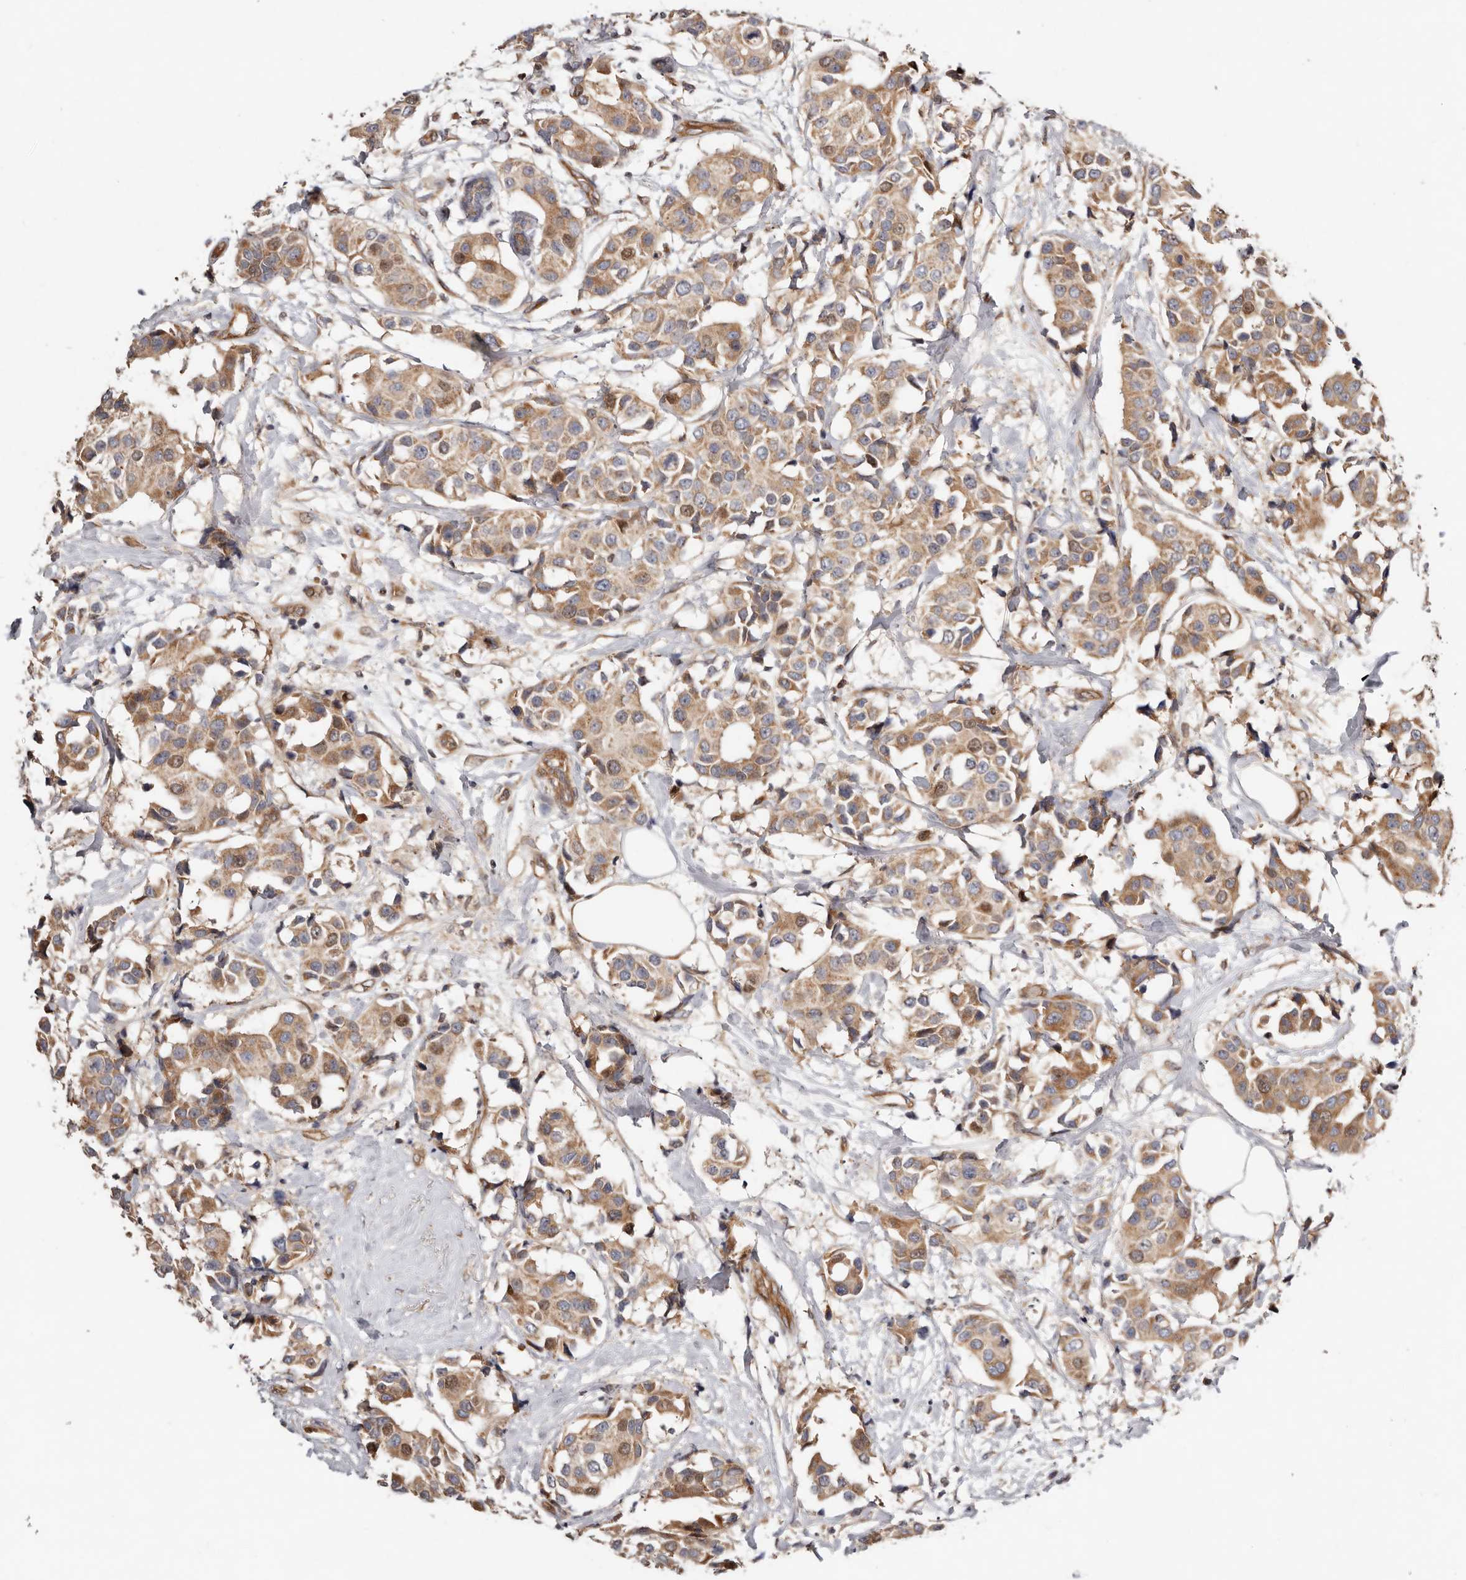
{"staining": {"intensity": "moderate", "quantity": ">75%", "location": "cytoplasmic/membranous"}, "tissue": "breast cancer", "cell_type": "Tumor cells", "image_type": "cancer", "snomed": [{"axis": "morphology", "description": "Normal tissue, NOS"}, {"axis": "morphology", "description": "Duct carcinoma"}, {"axis": "topography", "description": "Breast"}], "caption": "DAB (3,3'-diaminobenzidine) immunohistochemical staining of breast cancer (intraductal carcinoma) exhibits moderate cytoplasmic/membranous protein positivity in about >75% of tumor cells. Using DAB (brown) and hematoxylin (blue) stains, captured at high magnification using brightfield microscopy.", "gene": "MACF1", "patient": {"sex": "female", "age": 39}}